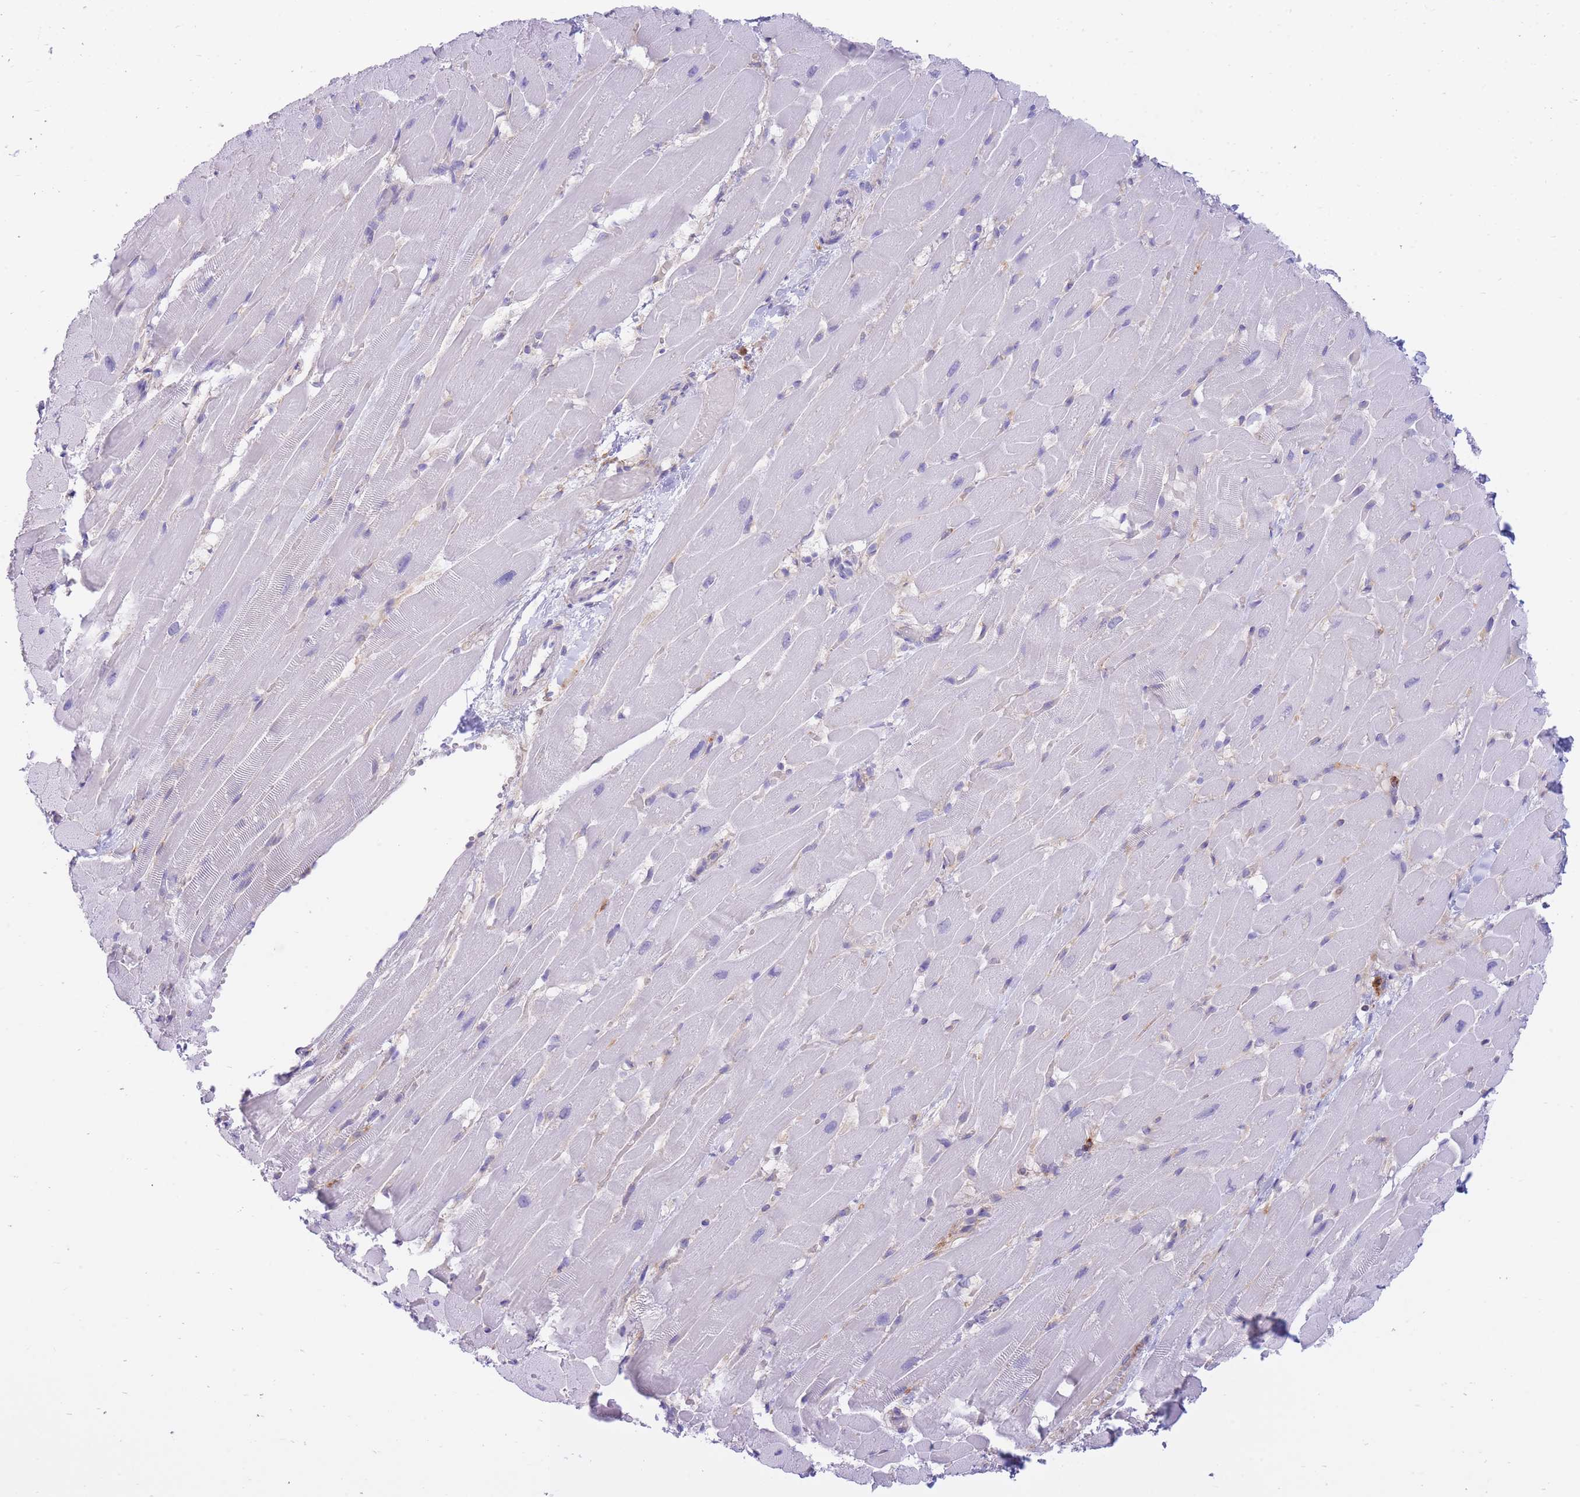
{"staining": {"intensity": "negative", "quantity": "none", "location": "none"}, "tissue": "heart muscle", "cell_type": "Cardiomyocytes", "image_type": "normal", "snomed": [{"axis": "morphology", "description": "Normal tissue, NOS"}, {"axis": "topography", "description": "Heart"}], "caption": "This is an immunohistochemistry image of benign human heart muscle. There is no staining in cardiomyocytes.", "gene": "NAMPT", "patient": {"sex": "male", "age": 37}}